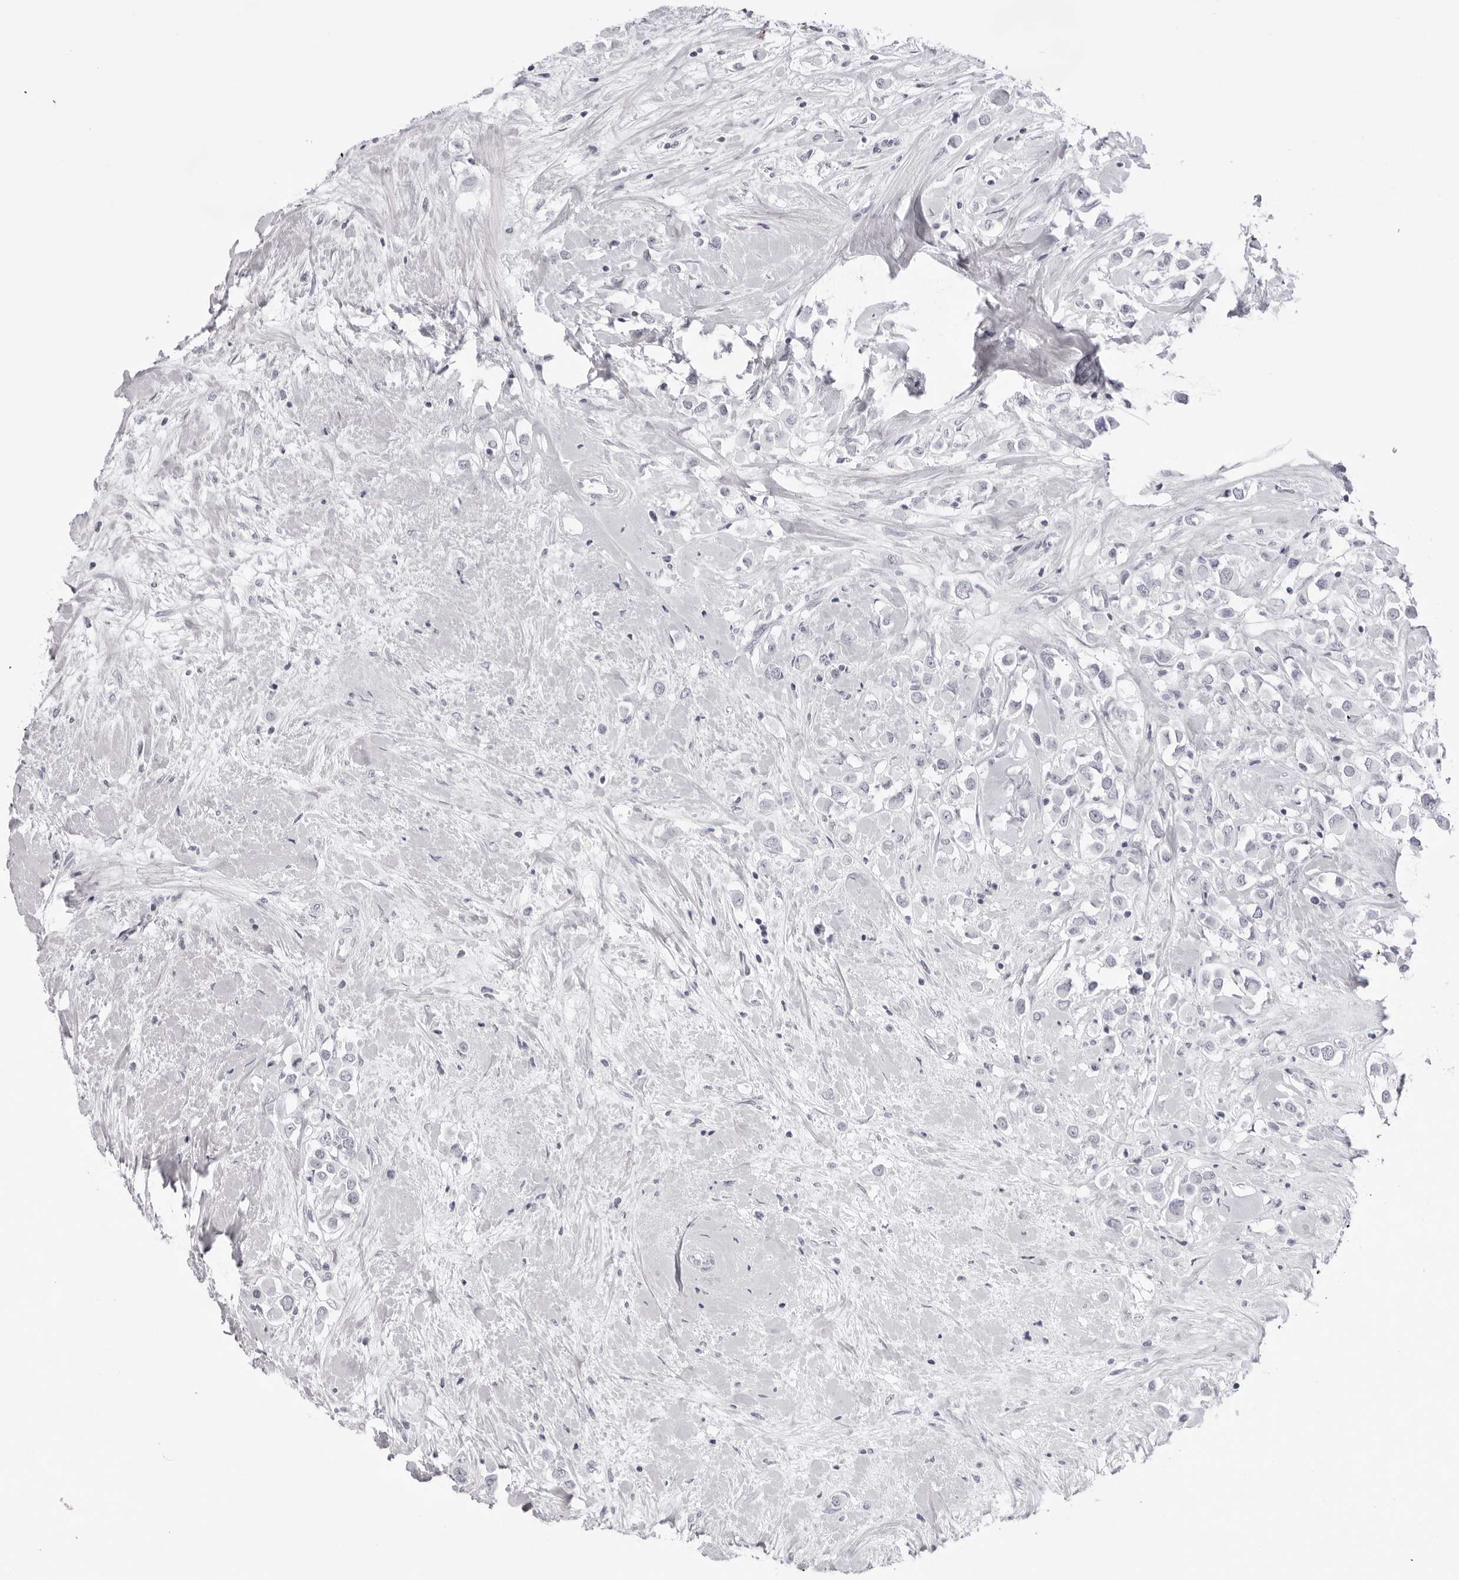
{"staining": {"intensity": "negative", "quantity": "none", "location": "none"}, "tissue": "breast cancer", "cell_type": "Tumor cells", "image_type": "cancer", "snomed": [{"axis": "morphology", "description": "Duct carcinoma"}, {"axis": "topography", "description": "Breast"}], "caption": "This is an immunohistochemistry (IHC) histopathology image of human breast cancer (infiltrating ductal carcinoma). There is no staining in tumor cells.", "gene": "KLK12", "patient": {"sex": "female", "age": 61}}